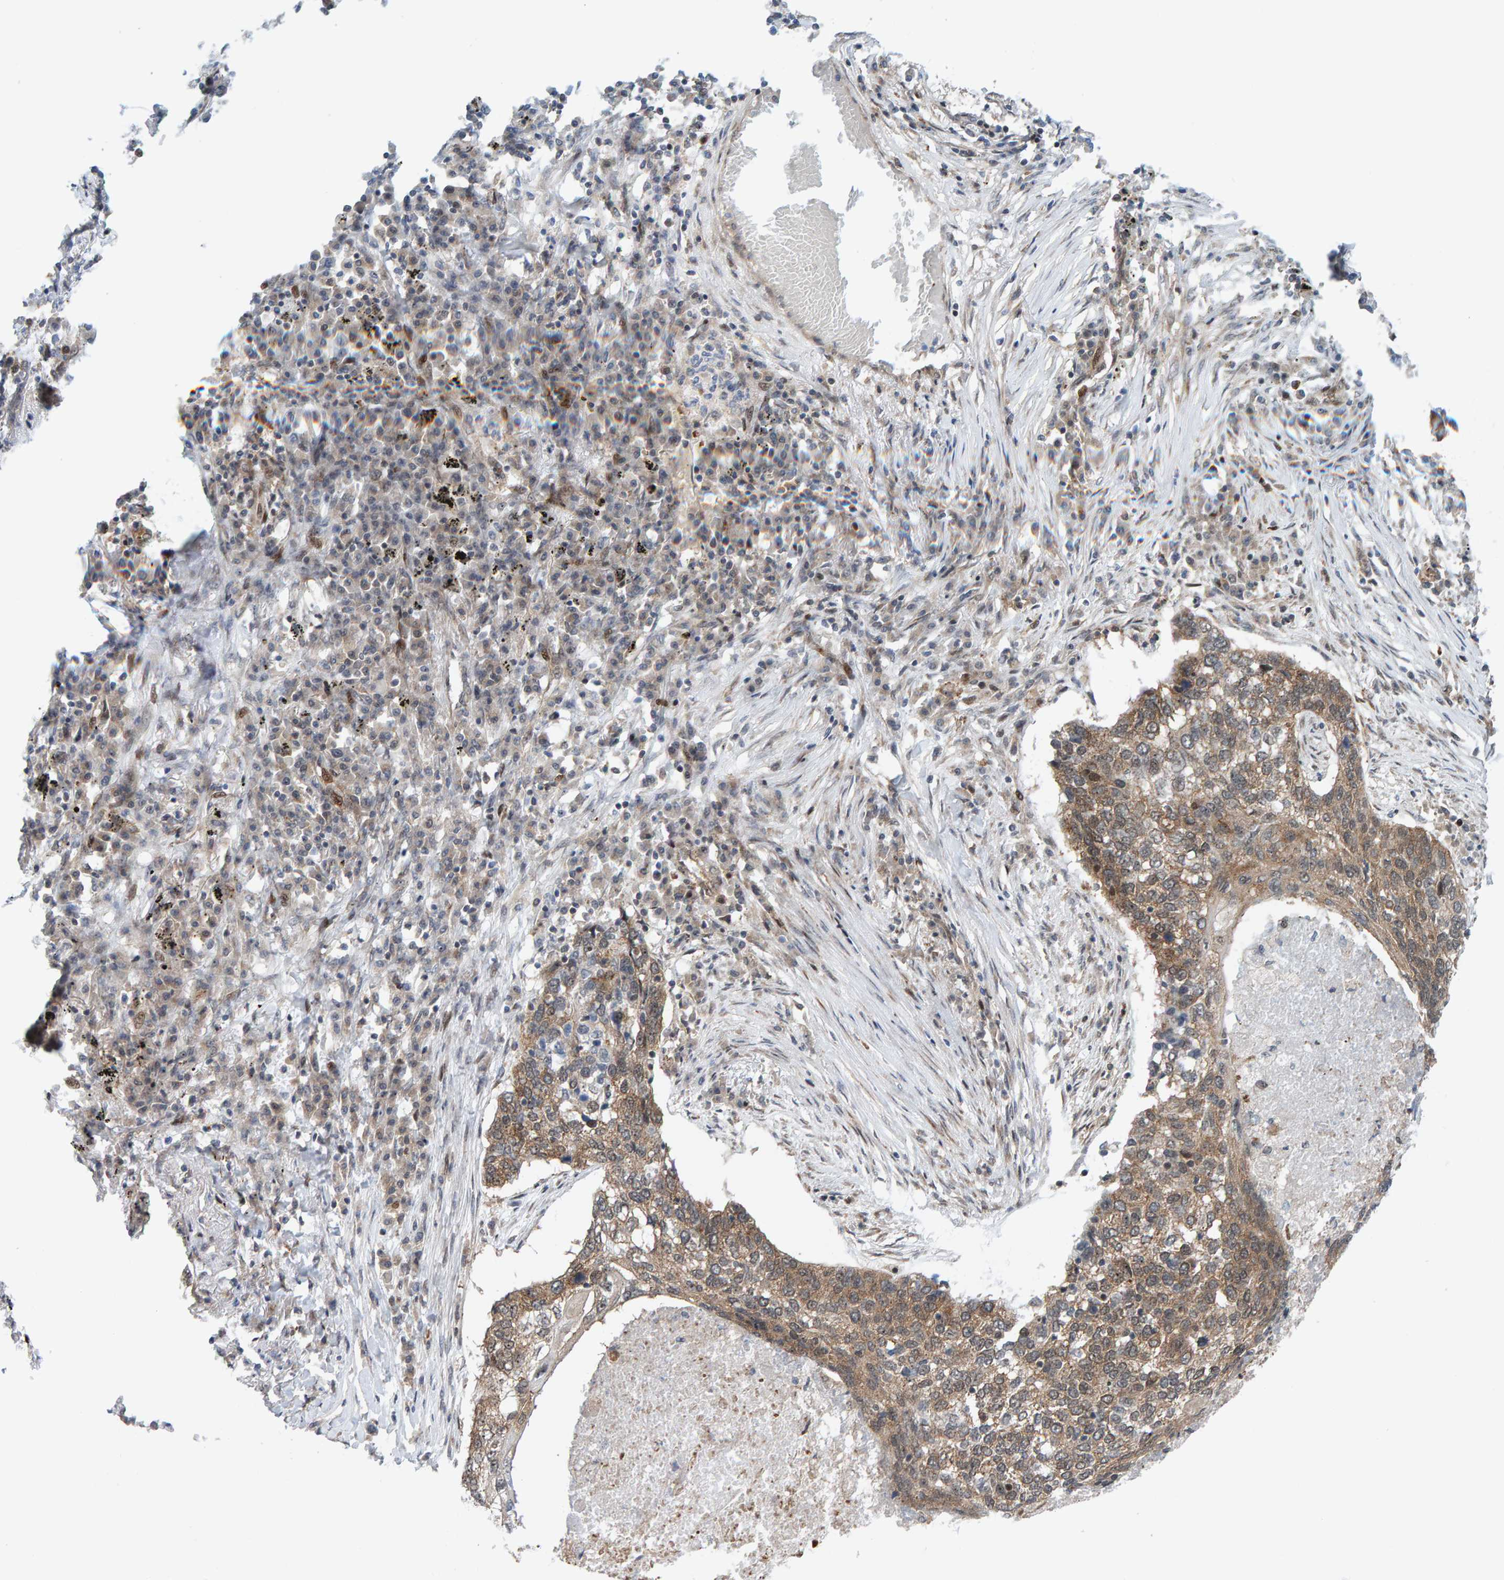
{"staining": {"intensity": "moderate", "quantity": ">75%", "location": "cytoplasmic/membranous"}, "tissue": "lung cancer", "cell_type": "Tumor cells", "image_type": "cancer", "snomed": [{"axis": "morphology", "description": "Squamous cell carcinoma, NOS"}, {"axis": "topography", "description": "Lung"}], "caption": "Squamous cell carcinoma (lung) stained for a protein displays moderate cytoplasmic/membranous positivity in tumor cells.", "gene": "ZNF366", "patient": {"sex": "female", "age": 63}}